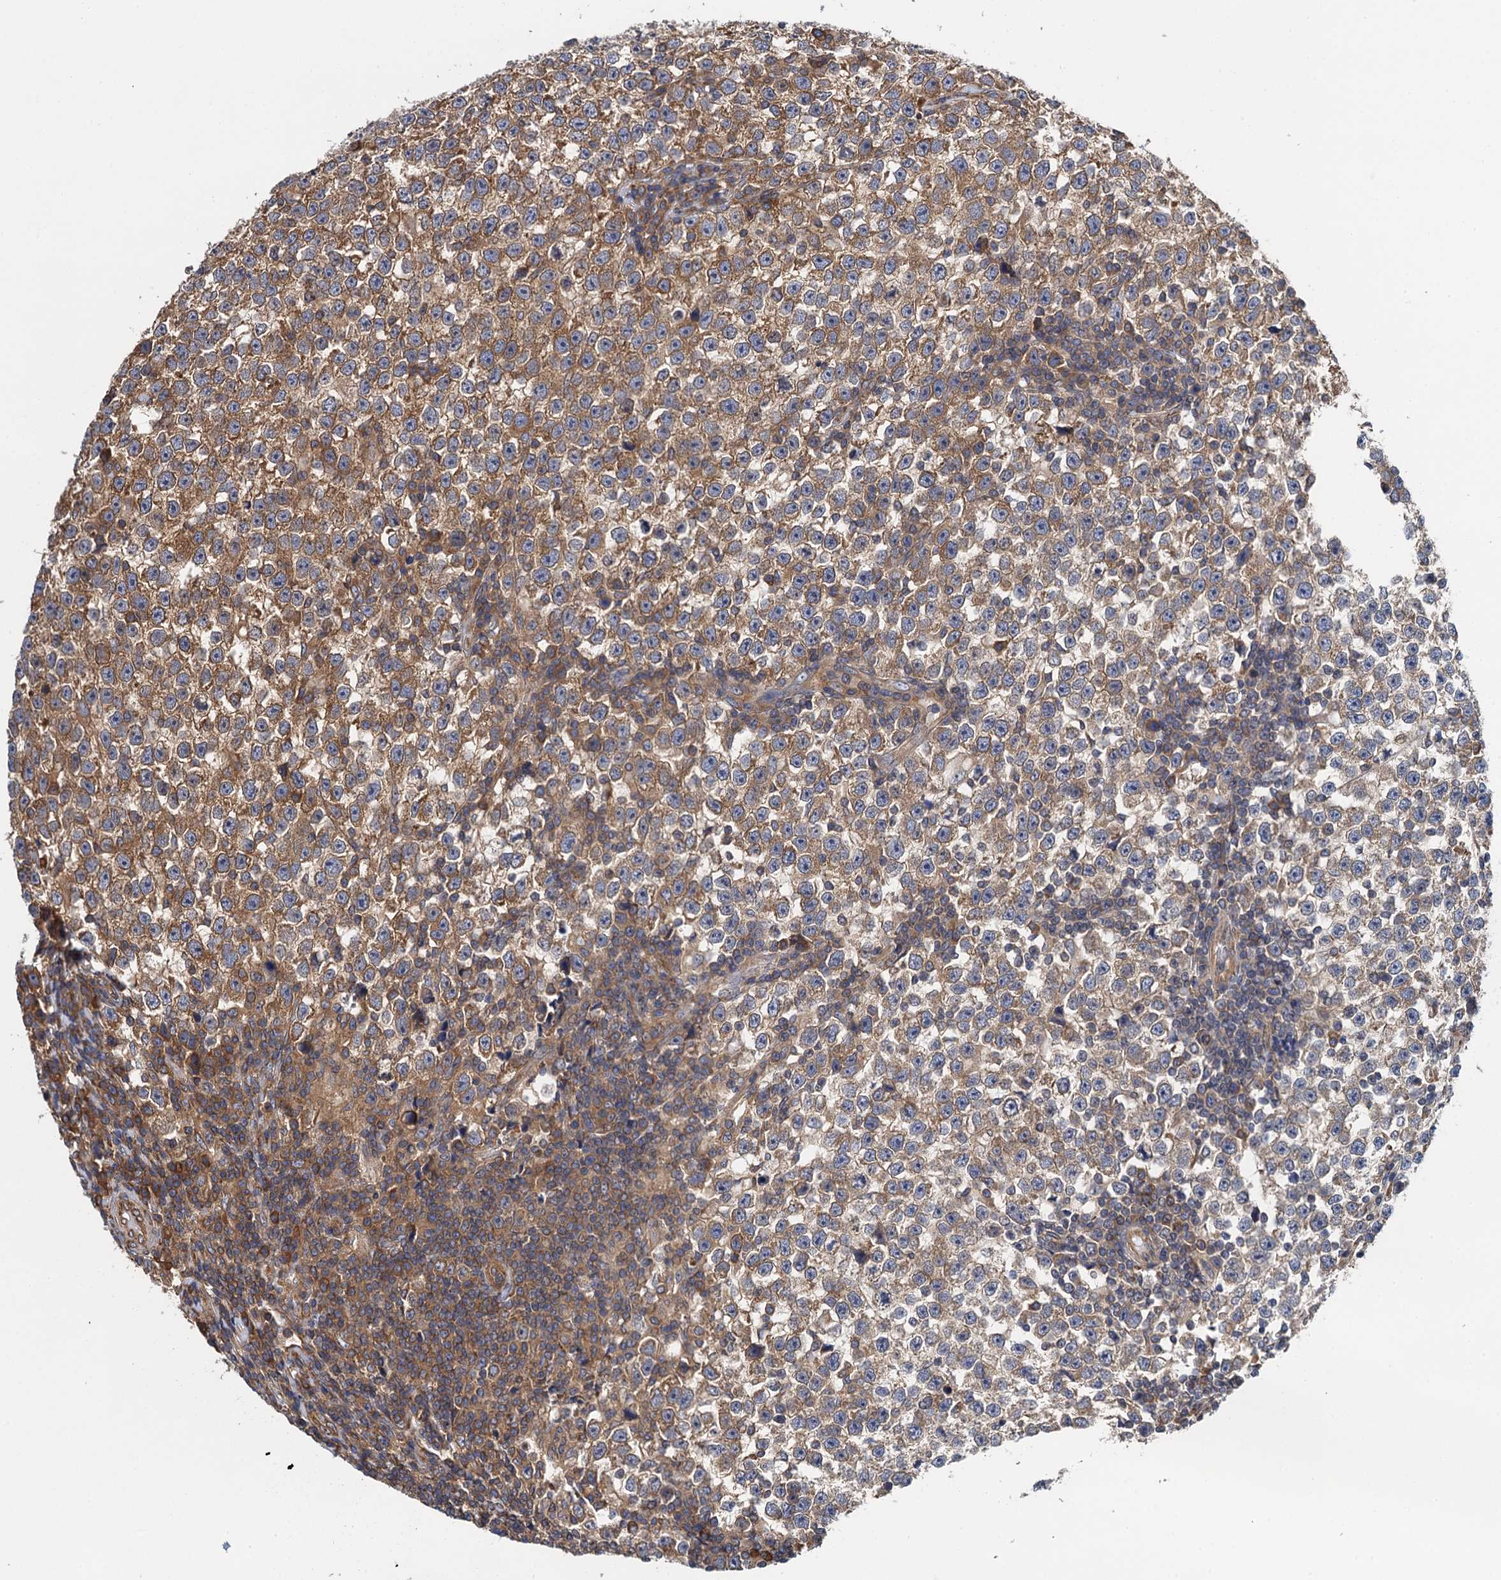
{"staining": {"intensity": "moderate", "quantity": ">75%", "location": "cytoplasmic/membranous"}, "tissue": "testis cancer", "cell_type": "Tumor cells", "image_type": "cancer", "snomed": [{"axis": "morphology", "description": "Normal tissue, NOS"}, {"axis": "morphology", "description": "Seminoma, NOS"}, {"axis": "topography", "description": "Testis"}], "caption": "Approximately >75% of tumor cells in seminoma (testis) exhibit moderate cytoplasmic/membranous protein positivity as visualized by brown immunohistochemical staining.", "gene": "MDM1", "patient": {"sex": "male", "age": 43}}